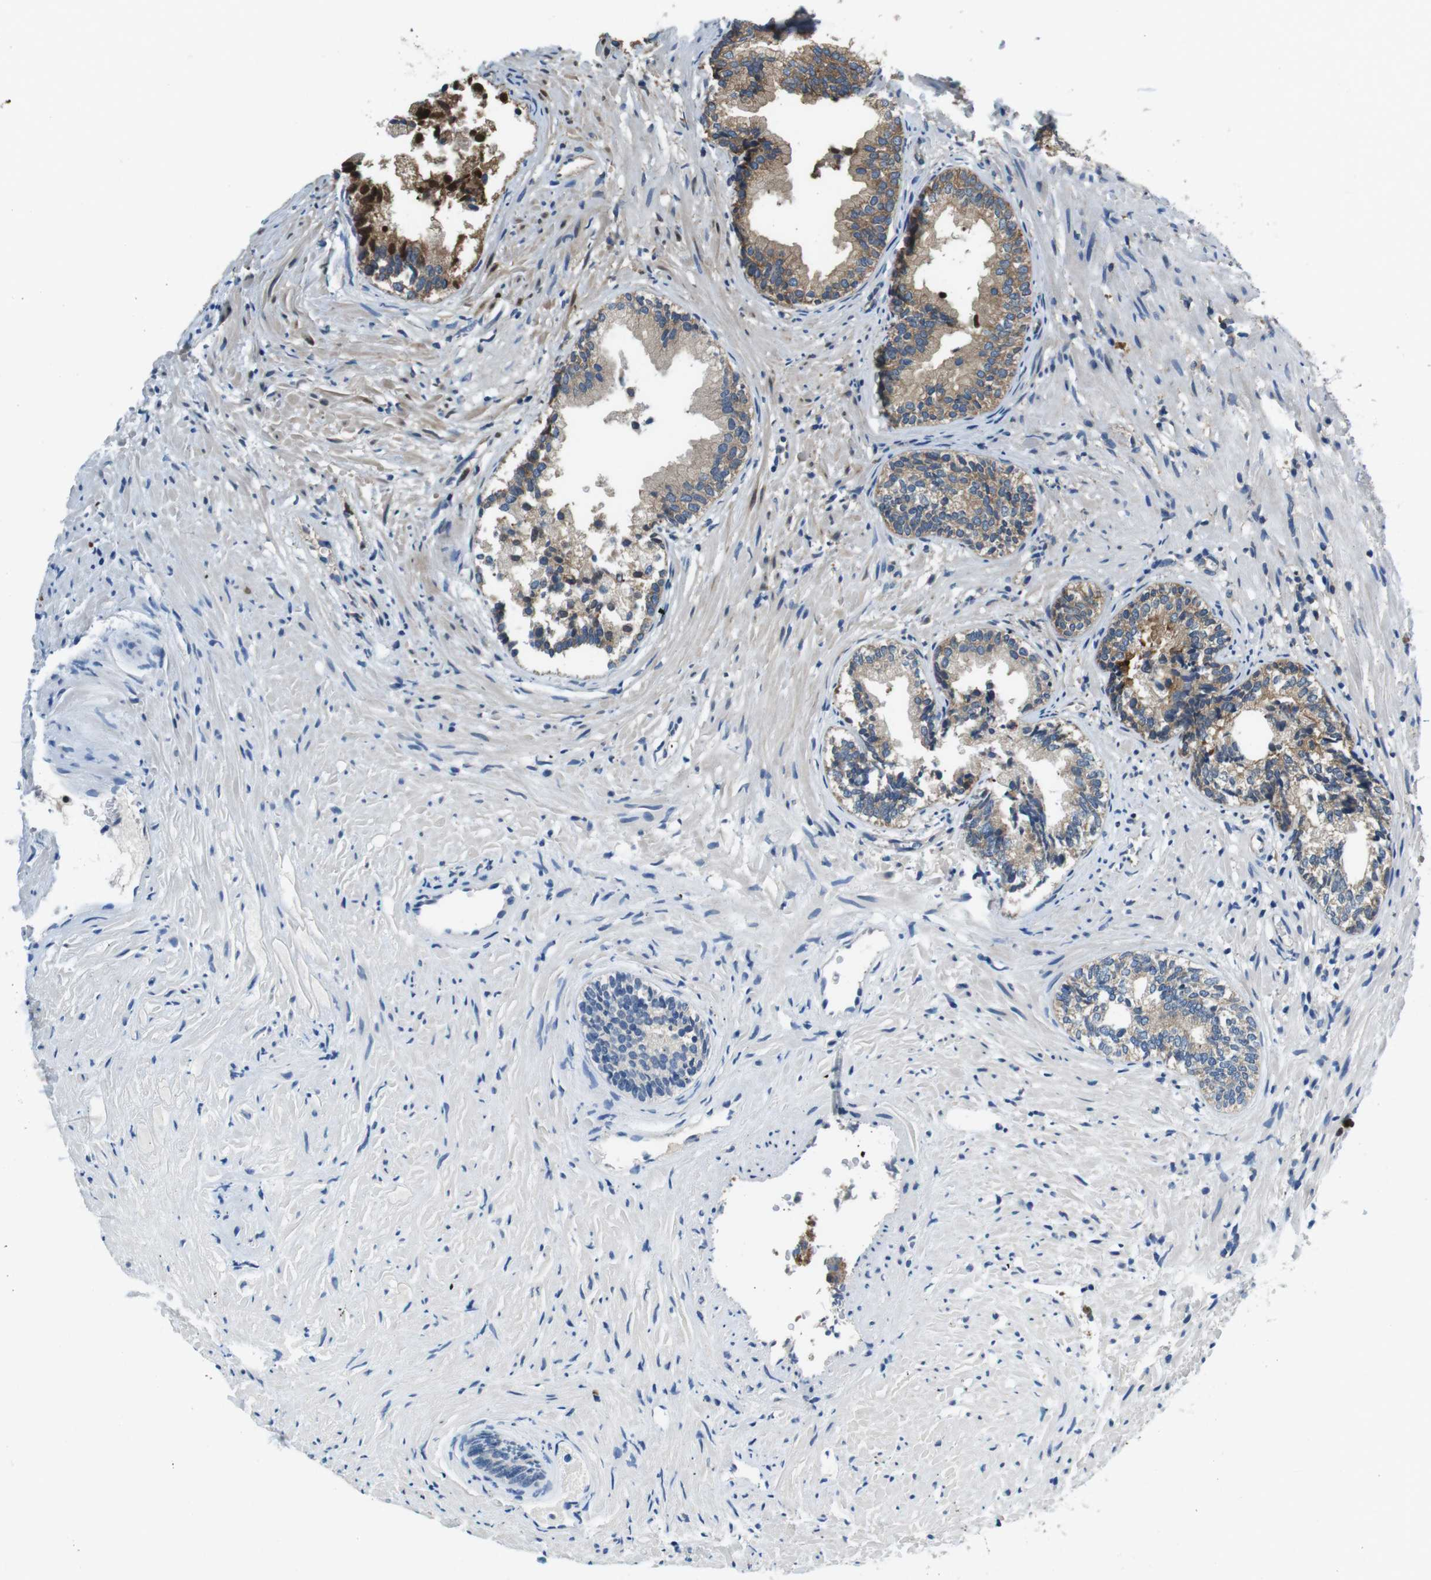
{"staining": {"intensity": "moderate", "quantity": ">75%", "location": "cytoplasmic/membranous"}, "tissue": "prostate", "cell_type": "Glandular cells", "image_type": "normal", "snomed": [{"axis": "morphology", "description": "Normal tissue, NOS"}, {"axis": "topography", "description": "Prostate"}], "caption": "A brown stain labels moderate cytoplasmic/membranous staining of a protein in glandular cells of benign prostate. The protein of interest is stained brown, and the nuclei are stained in blue (DAB (3,3'-diaminobenzidine) IHC with brightfield microscopy, high magnification).", "gene": "DENND4C", "patient": {"sex": "male", "age": 76}}